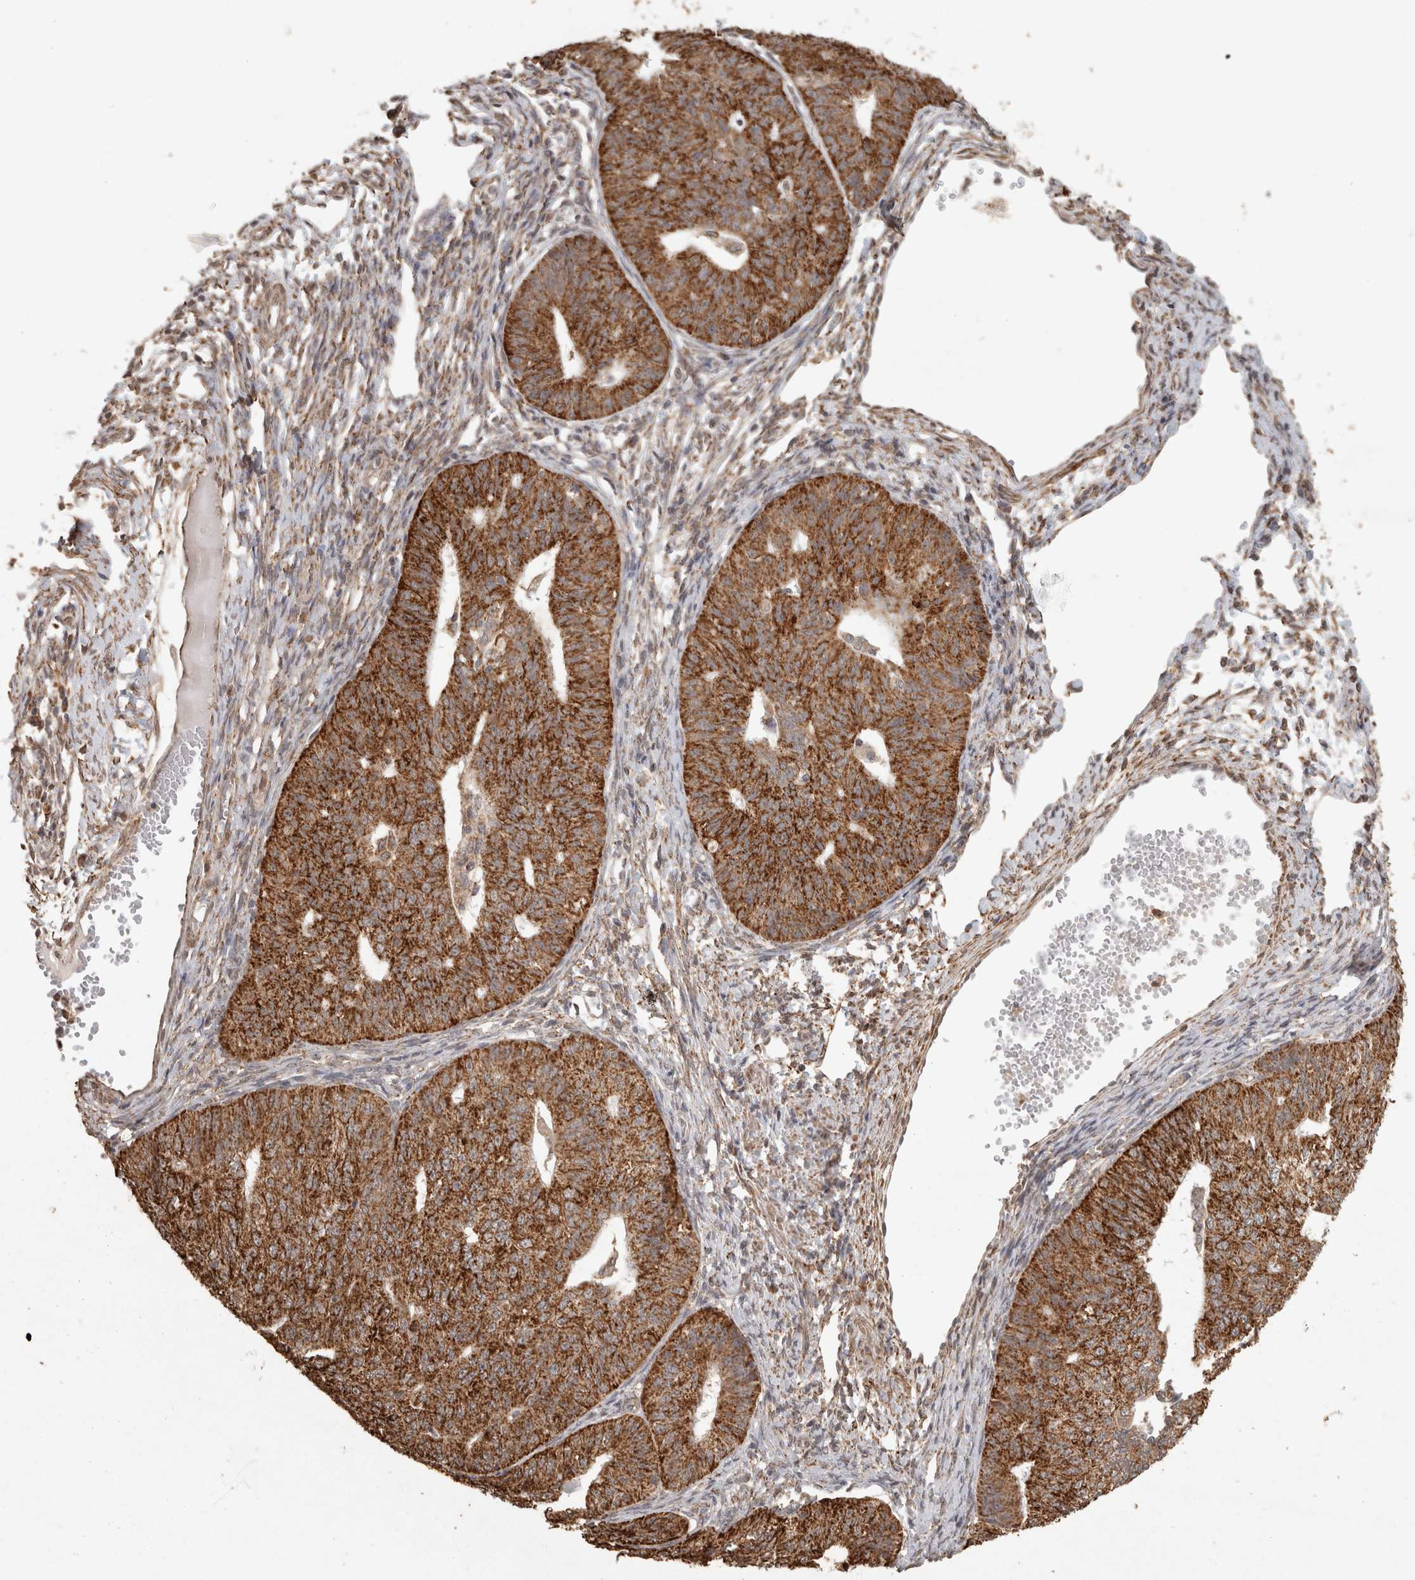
{"staining": {"intensity": "strong", "quantity": ">75%", "location": "cytoplasmic/membranous"}, "tissue": "endometrial cancer", "cell_type": "Tumor cells", "image_type": "cancer", "snomed": [{"axis": "morphology", "description": "Adenocarcinoma, NOS"}, {"axis": "topography", "description": "Endometrium"}], "caption": "Protein positivity by IHC displays strong cytoplasmic/membranous expression in about >75% of tumor cells in endometrial cancer (adenocarcinoma). Using DAB (brown) and hematoxylin (blue) stains, captured at high magnification using brightfield microscopy.", "gene": "BNIP3L", "patient": {"sex": "female", "age": 32}}